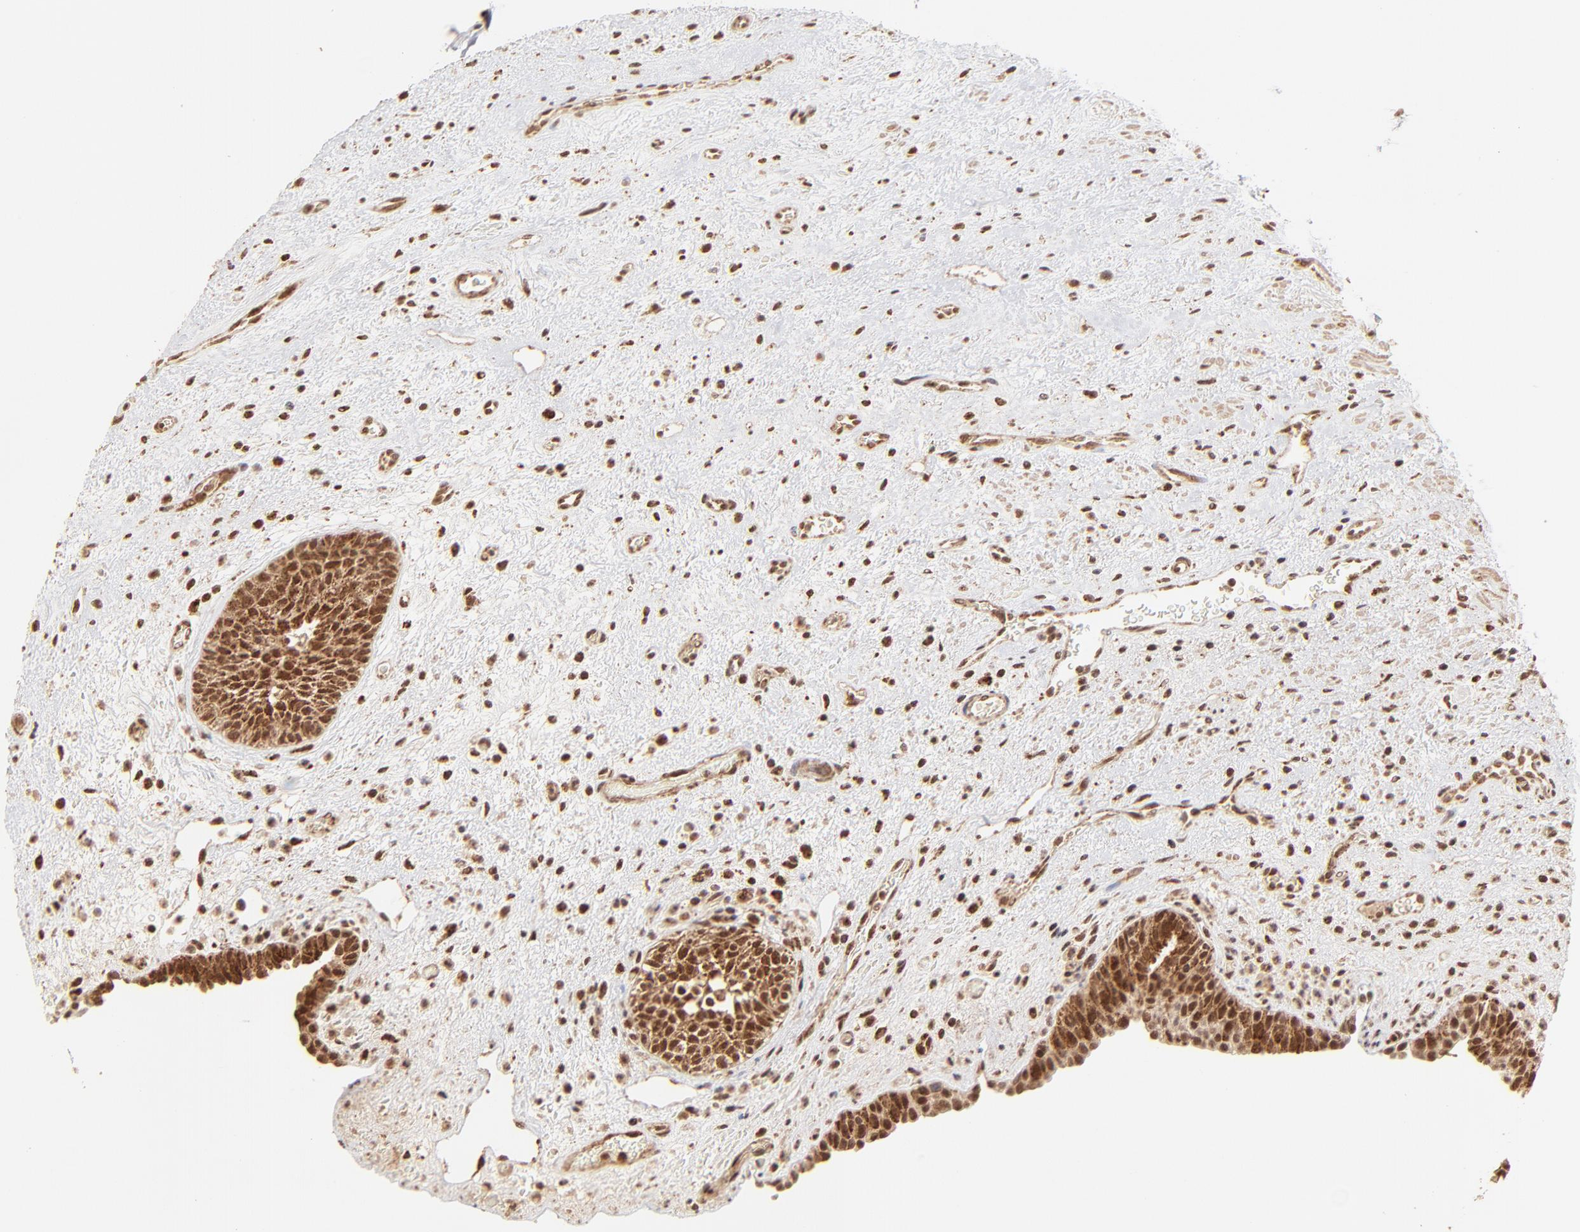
{"staining": {"intensity": "strong", "quantity": ">75%", "location": "cytoplasmic/membranous,nuclear"}, "tissue": "urinary bladder", "cell_type": "Urothelial cells", "image_type": "normal", "snomed": [{"axis": "morphology", "description": "Normal tissue, NOS"}, {"axis": "topography", "description": "Urinary bladder"}], "caption": "Benign urinary bladder shows strong cytoplasmic/membranous,nuclear expression in about >75% of urothelial cells The staining was performed using DAB (3,3'-diaminobenzidine) to visualize the protein expression in brown, while the nuclei were stained in blue with hematoxylin (Magnification: 20x)..", "gene": "MED15", "patient": {"sex": "male", "age": 48}}